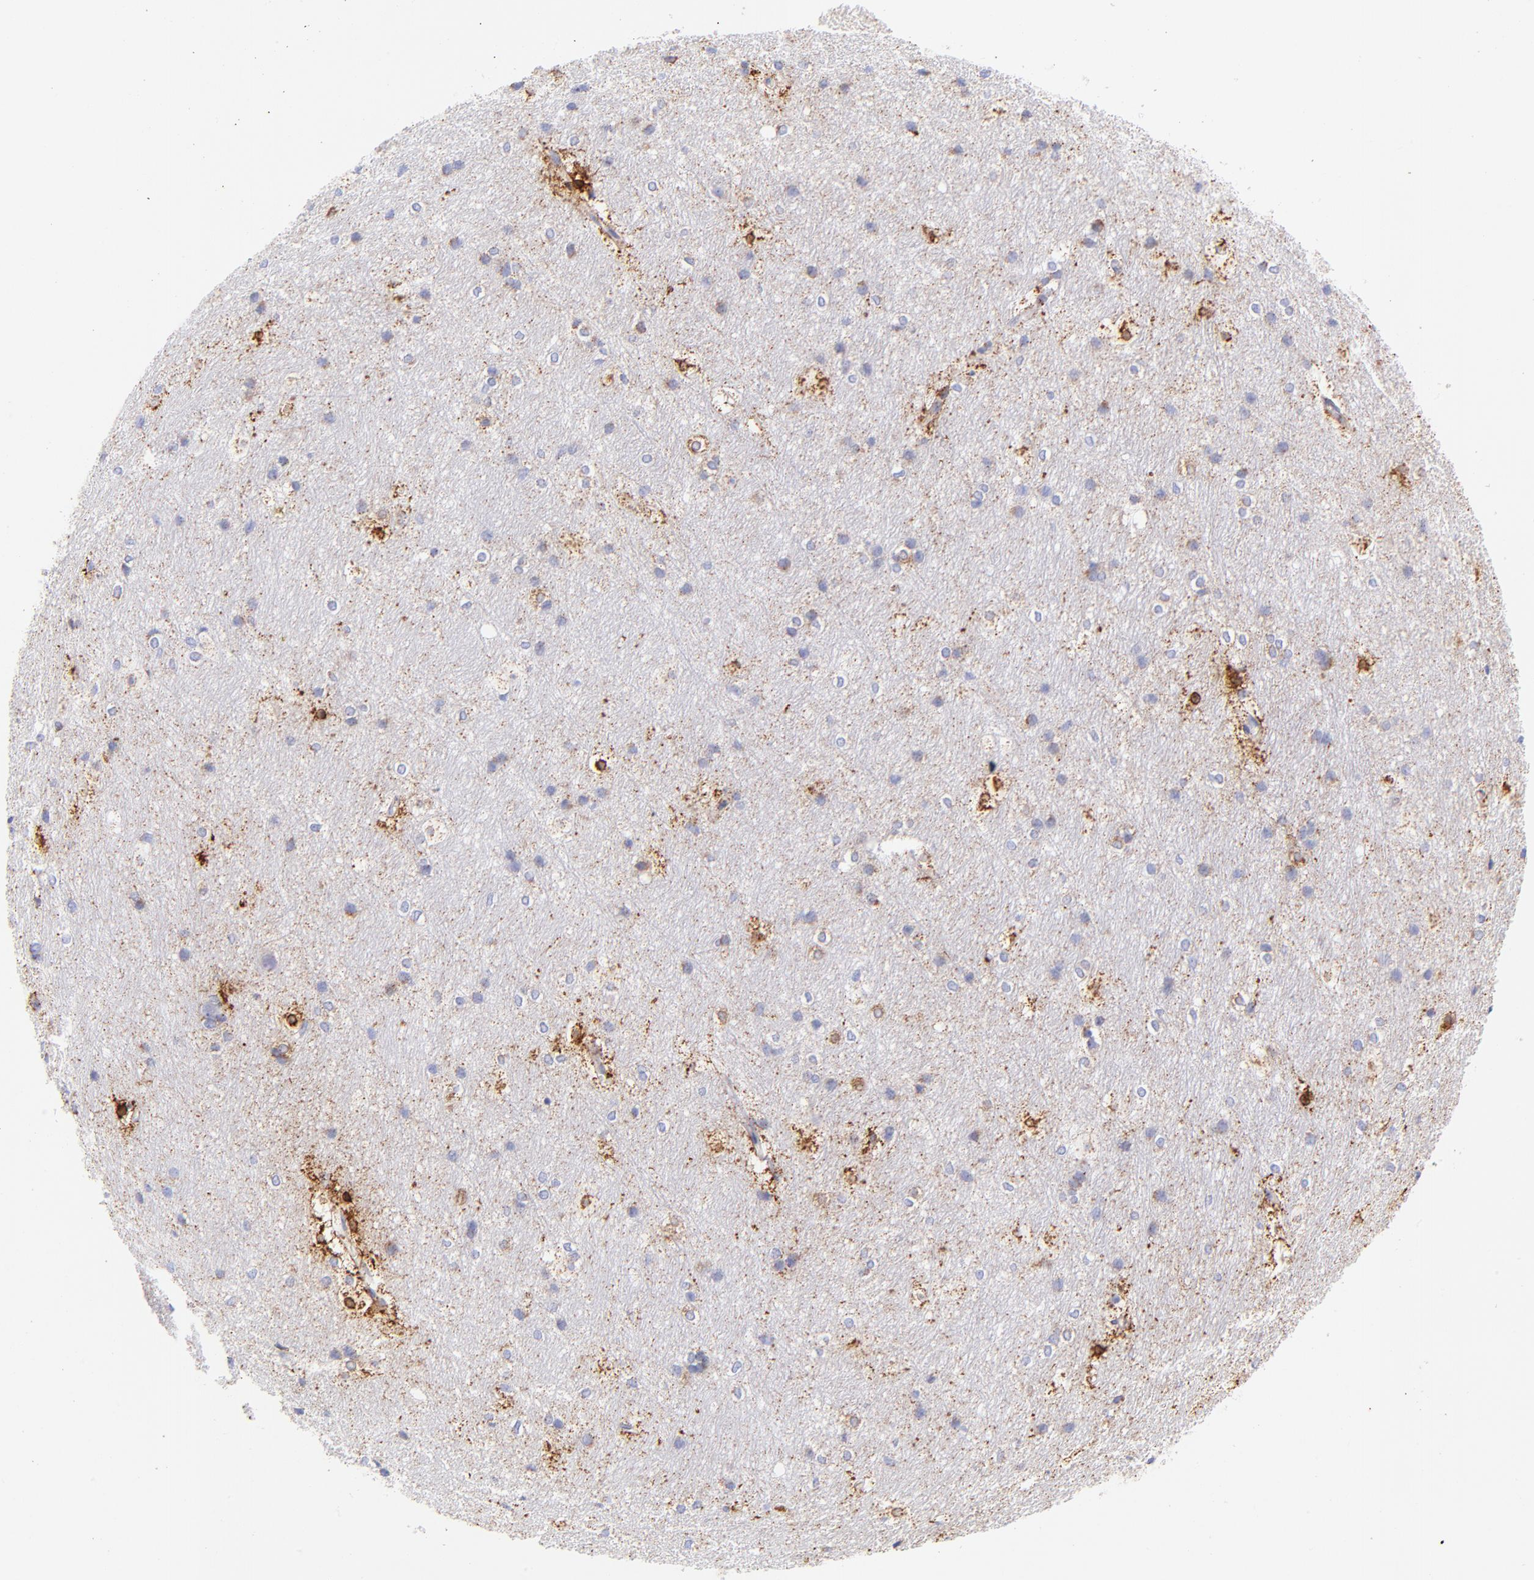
{"staining": {"intensity": "strong", "quantity": "<25%", "location": "cytoplasmic/membranous"}, "tissue": "hippocampus", "cell_type": "Glial cells", "image_type": "normal", "snomed": [{"axis": "morphology", "description": "Normal tissue, NOS"}, {"axis": "topography", "description": "Hippocampus"}], "caption": "Hippocampus stained for a protein shows strong cytoplasmic/membranous positivity in glial cells. (IHC, brightfield microscopy, high magnification).", "gene": "SPARC", "patient": {"sex": "female", "age": 19}}